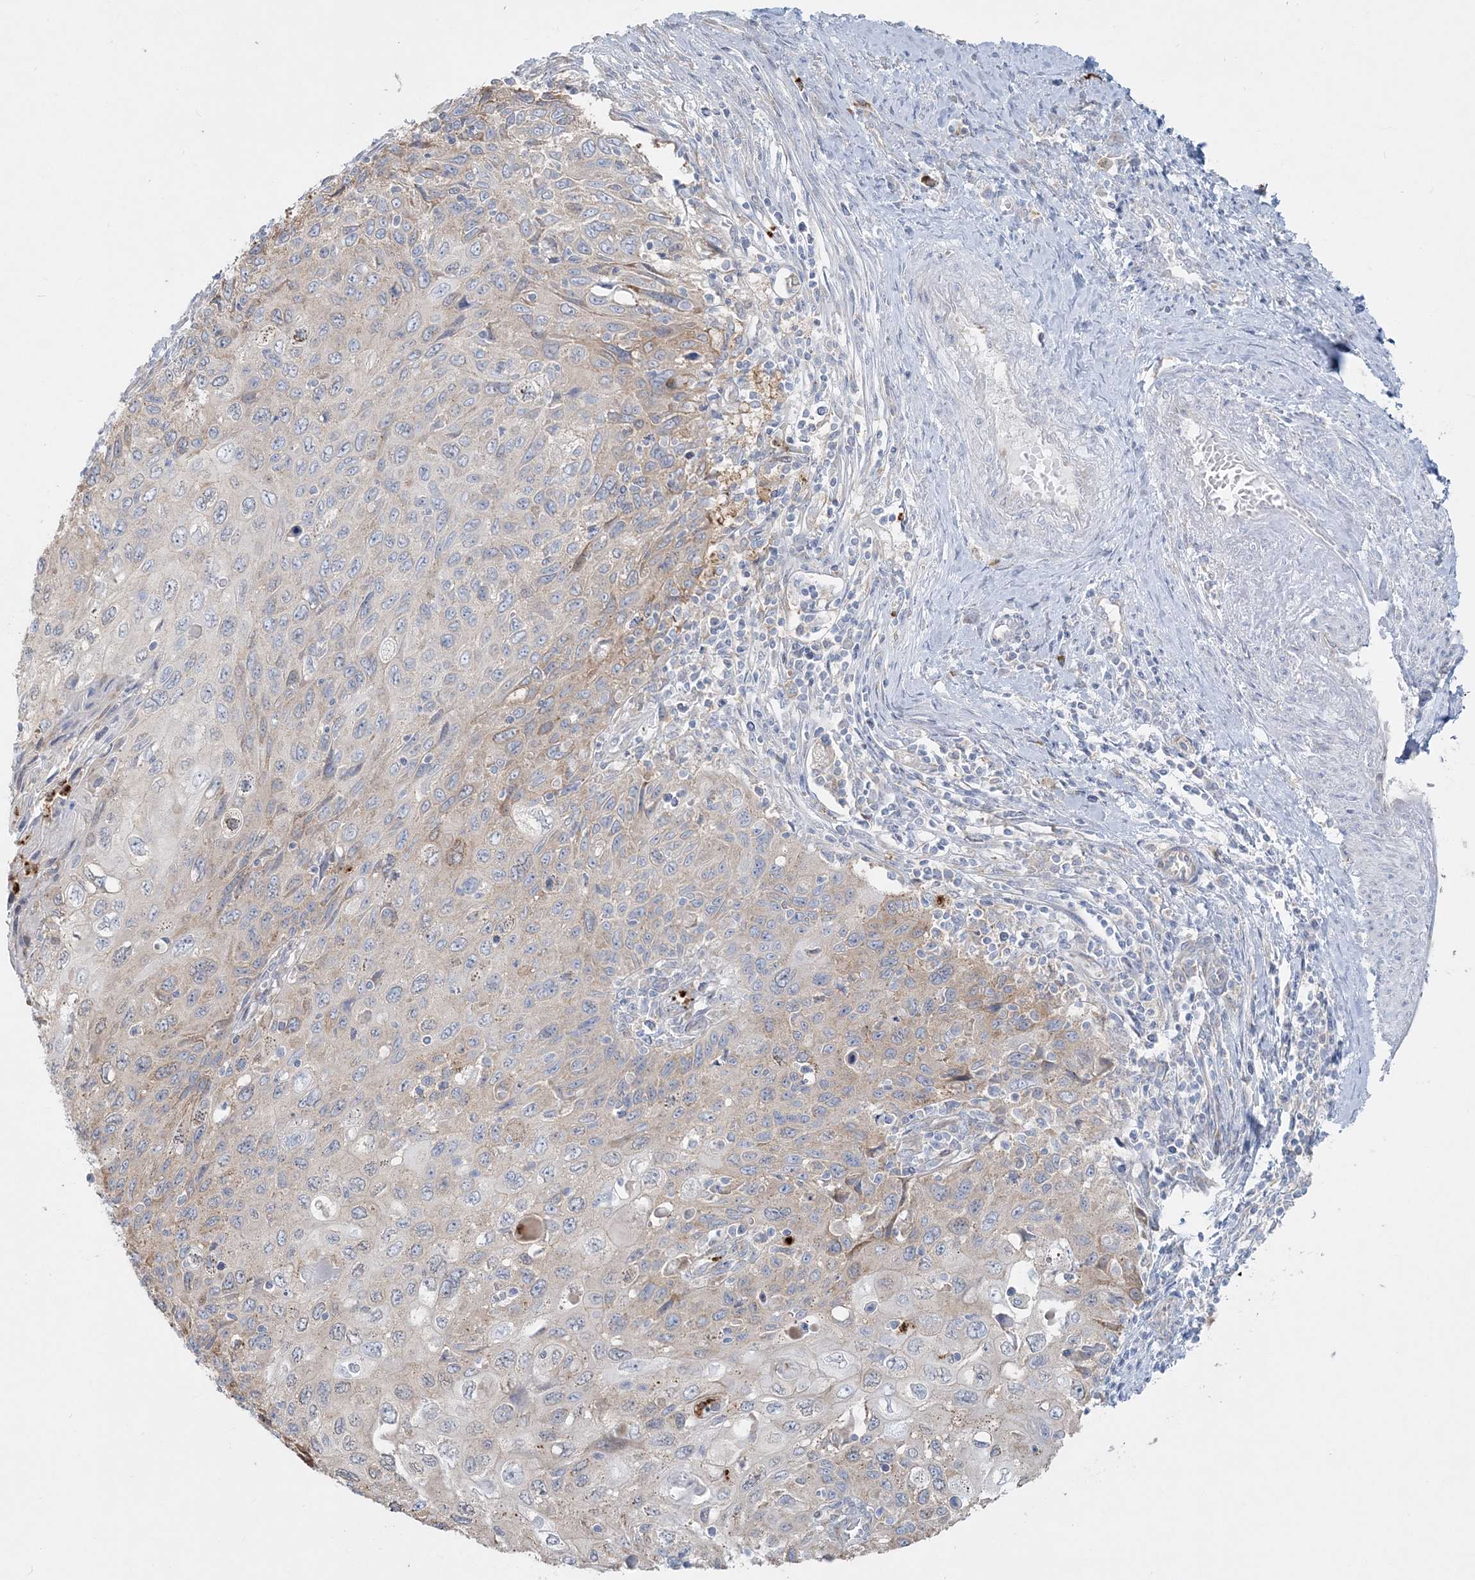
{"staining": {"intensity": "negative", "quantity": "none", "location": "none"}, "tissue": "cervical cancer", "cell_type": "Tumor cells", "image_type": "cancer", "snomed": [{"axis": "morphology", "description": "Squamous cell carcinoma, NOS"}, {"axis": "topography", "description": "Cervix"}], "caption": "DAB immunohistochemical staining of cervical squamous cell carcinoma shows no significant expression in tumor cells. Nuclei are stained in blue.", "gene": "CCNJ", "patient": {"sex": "female", "age": 70}}